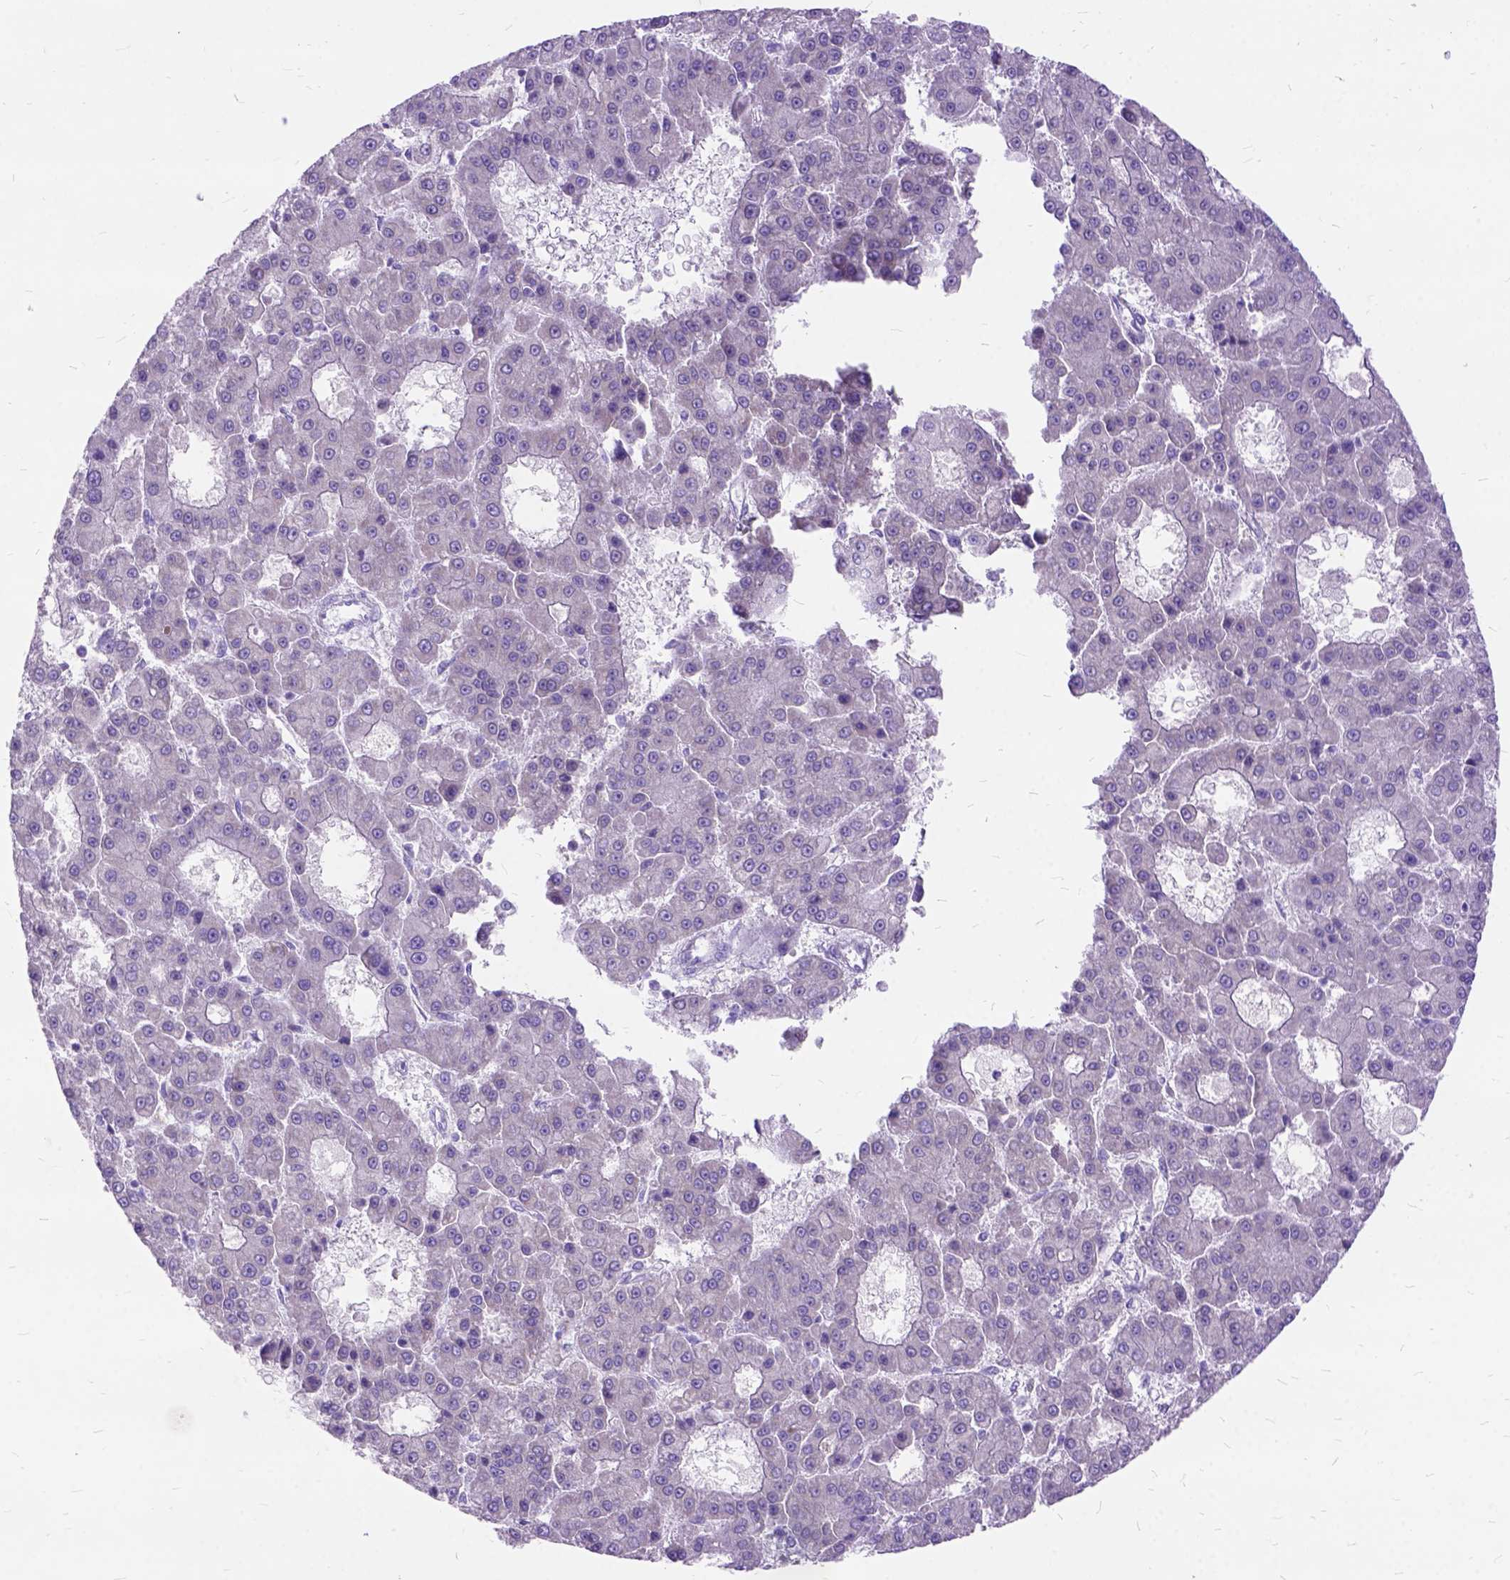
{"staining": {"intensity": "negative", "quantity": "none", "location": "none"}, "tissue": "liver cancer", "cell_type": "Tumor cells", "image_type": "cancer", "snomed": [{"axis": "morphology", "description": "Carcinoma, Hepatocellular, NOS"}, {"axis": "topography", "description": "Liver"}], "caption": "High magnification brightfield microscopy of liver cancer stained with DAB (brown) and counterstained with hematoxylin (blue): tumor cells show no significant positivity.", "gene": "CTAG2", "patient": {"sex": "male", "age": 70}}